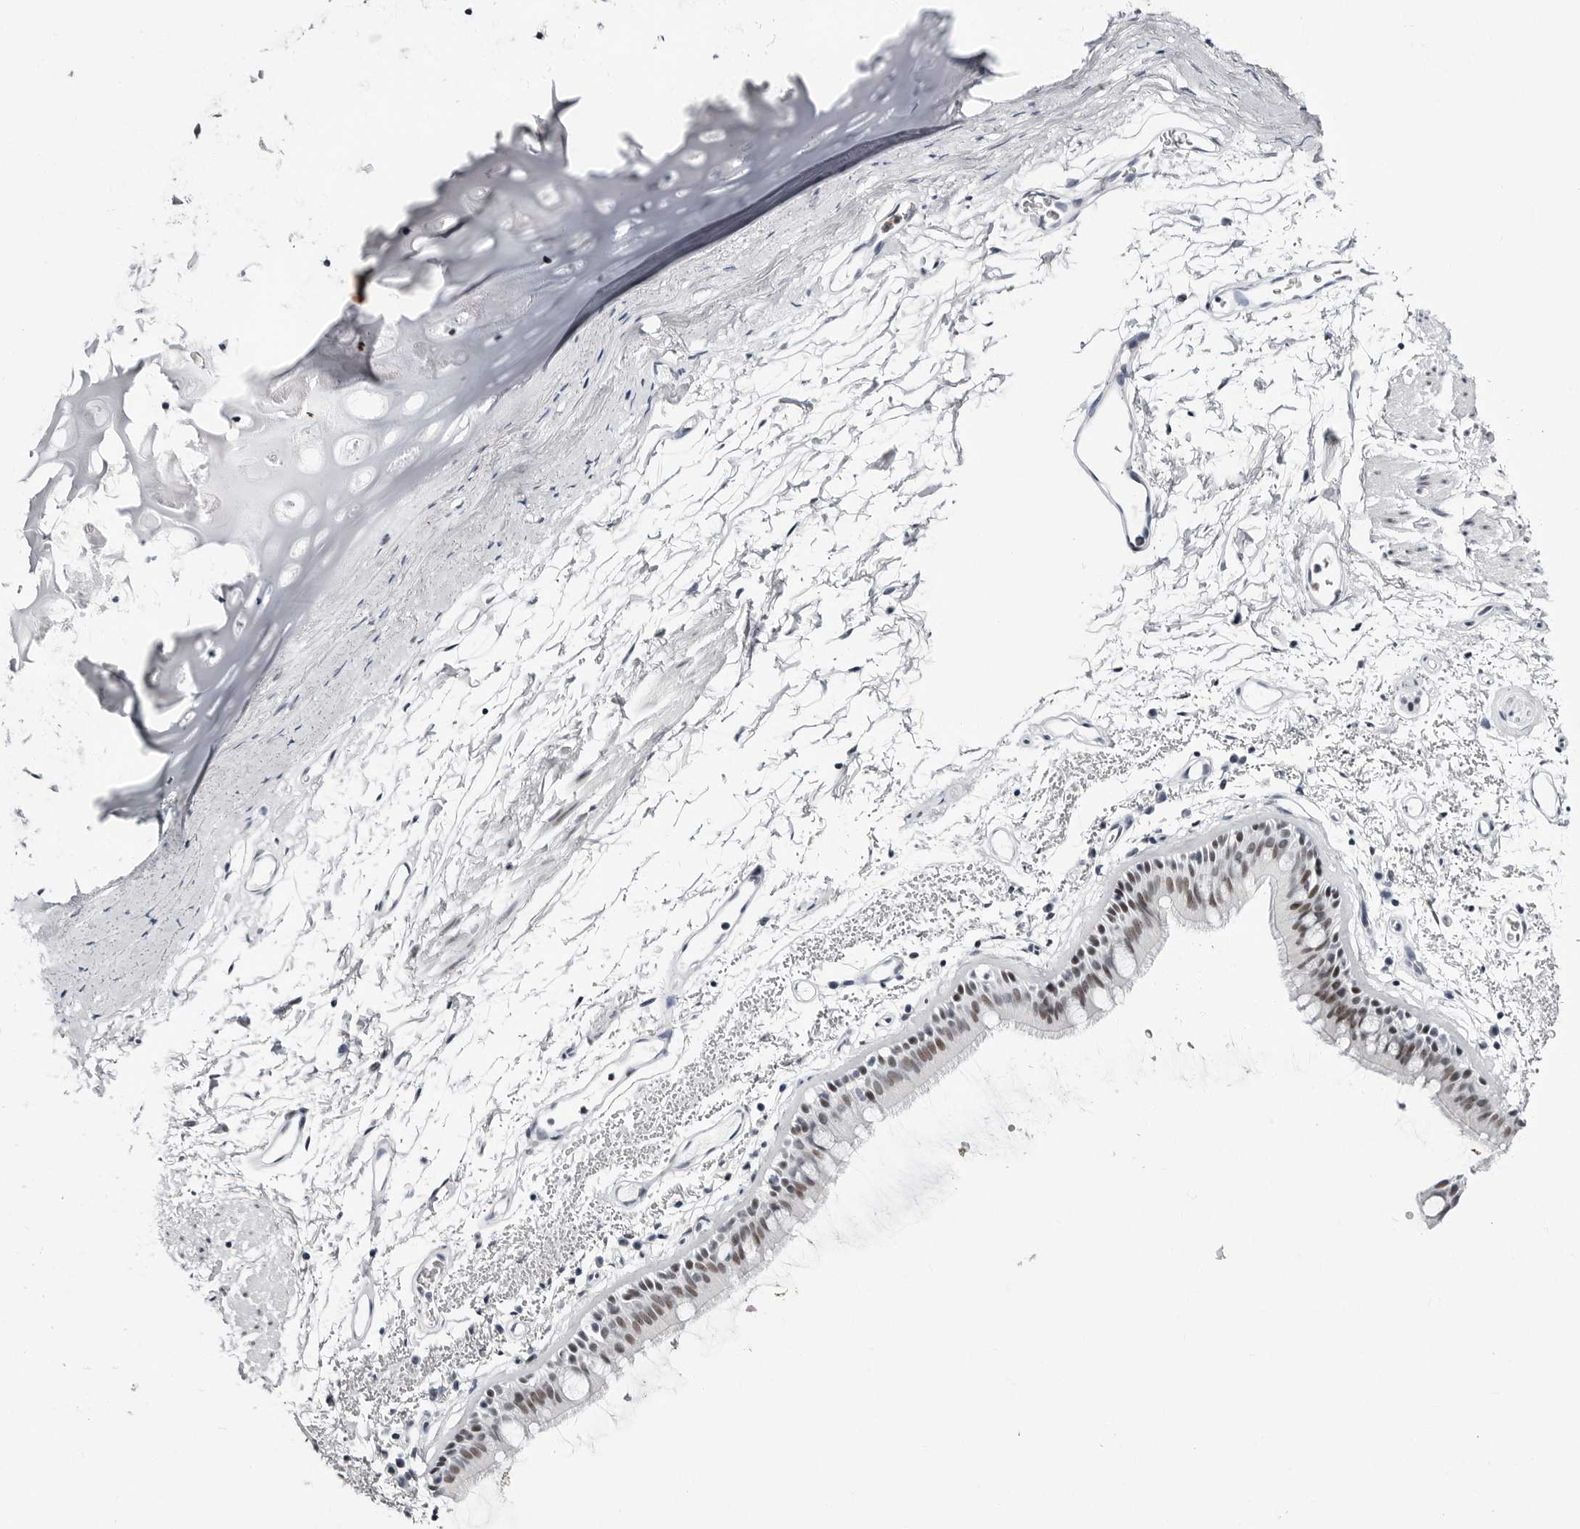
{"staining": {"intensity": "moderate", "quantity": "25%-75%", "location": "nuclear"}, "tissue": "bronchus", "cell_type": "Respiratory epithelial cells", "image_type": "normal", "snomed": [{"axis": "morphology", "description": "Normal tissue, NOS"}, {"axis": "topography", "description": "Lymph node"}, {"axis": "topography", "description": "Bronchus"}], "caption": "The micrograph demonstrates staining of benign bronchus, revealing moderate nuclear protein expression (brown color) within respiratory epithelial cells.", "gene": "VEZF1", "patient": {"sex": "female", "age": 70}}